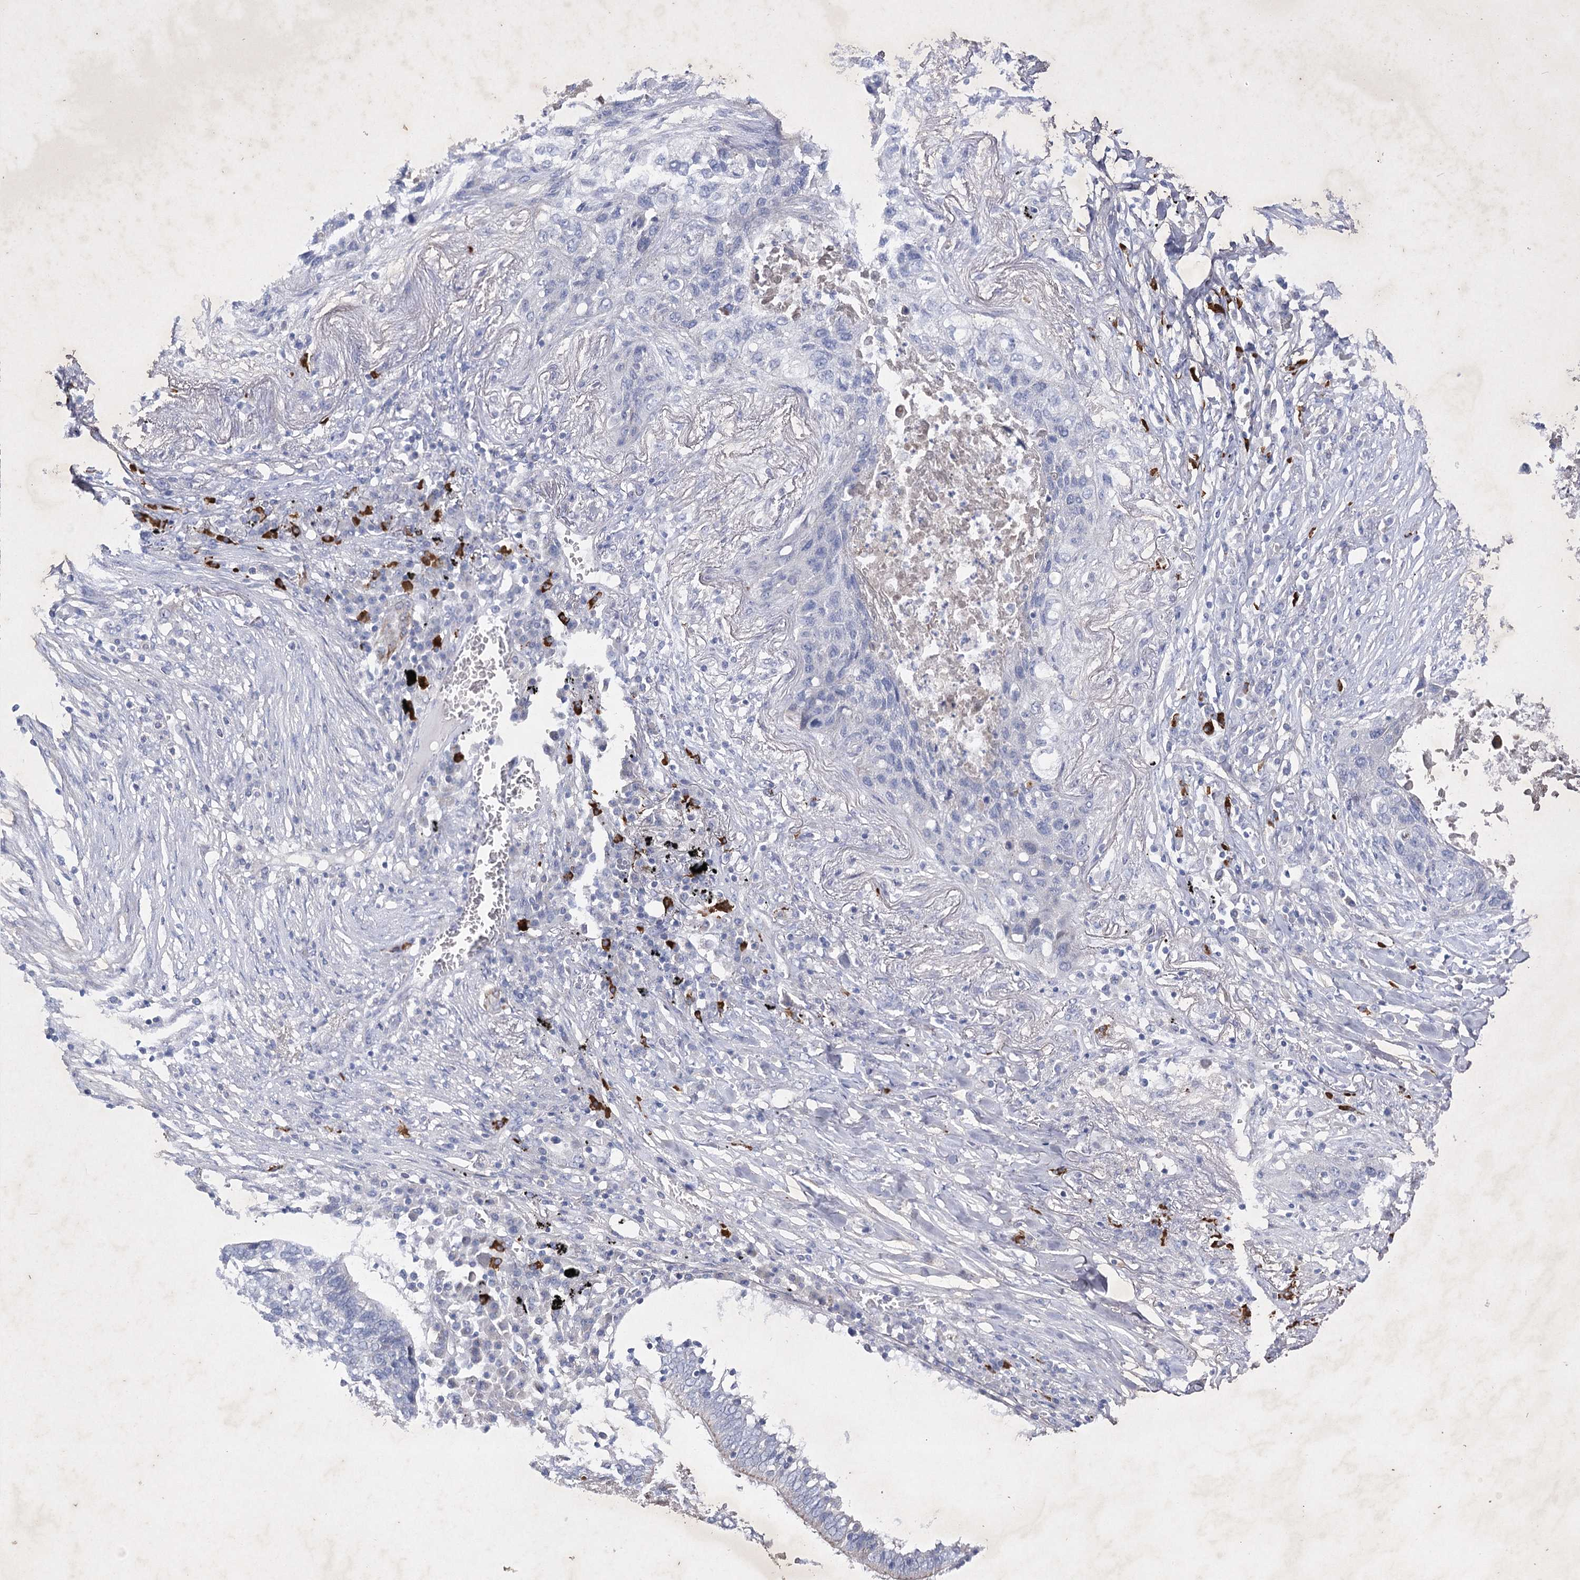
{"staining": {"intensity": "negative", "quantity": "none", "location": "none"}, "tissue": "lung cancer", "cell_type": "Tumor cells", "image_type": "cancer", "snomed": [{"axis": "morphology", "description": "Squamous cell carcinoma, NOS"}, {"axis": "topography", "description": "Lung"}], "caption": "Tumor cells are negative for brown protein staining in lung squamous cell carcinoma.", "gene": "COX15", "patient": {"sex": "female", "age": 63}}